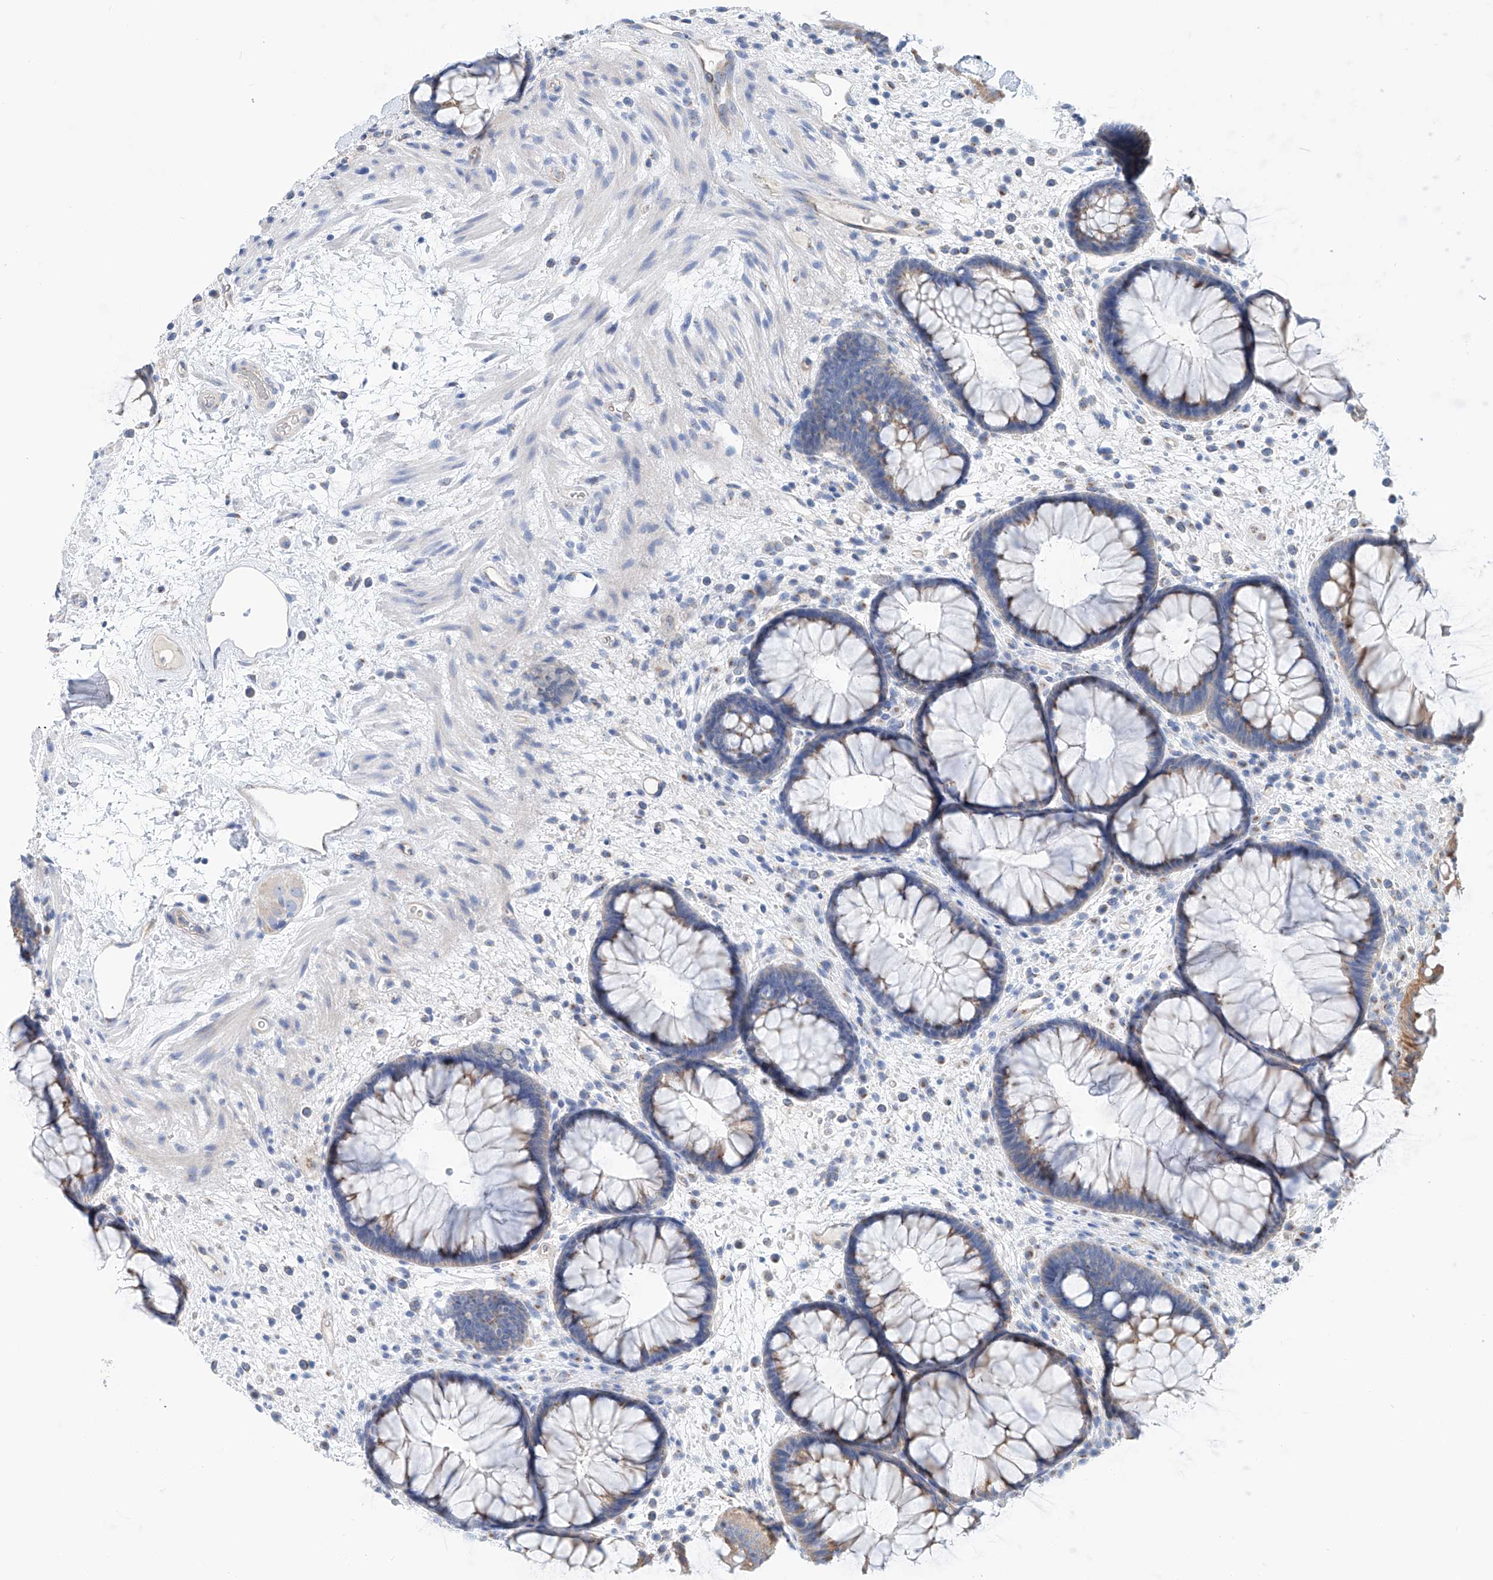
{"staining": {"intensity": "moderate", "quantity": ">75%", "location": "cytoplasmic/membranous"}, "tissue": "rectum", "cell_type": "Glandular cells", "image_type": "normal", "snomed": [{"axis": "morphology", "description": "Normal tissue, NOS"}, {"axis": "topography", "description": "Rectum"}], "caption": "Protein positivity by immunohistochemistry (IHC) exhibits moderate cytoplasmic/membranous staining in approximately >75% of glandular cells in normal rectum. (Stains: DAB (3,3'-diaminobenzidine) in brown, nuclei in blue, Microscopy: brightfield microscopy at high magnification).", "gene": "SLC22A7", "patient": {"sex": "male", "age": 51}}